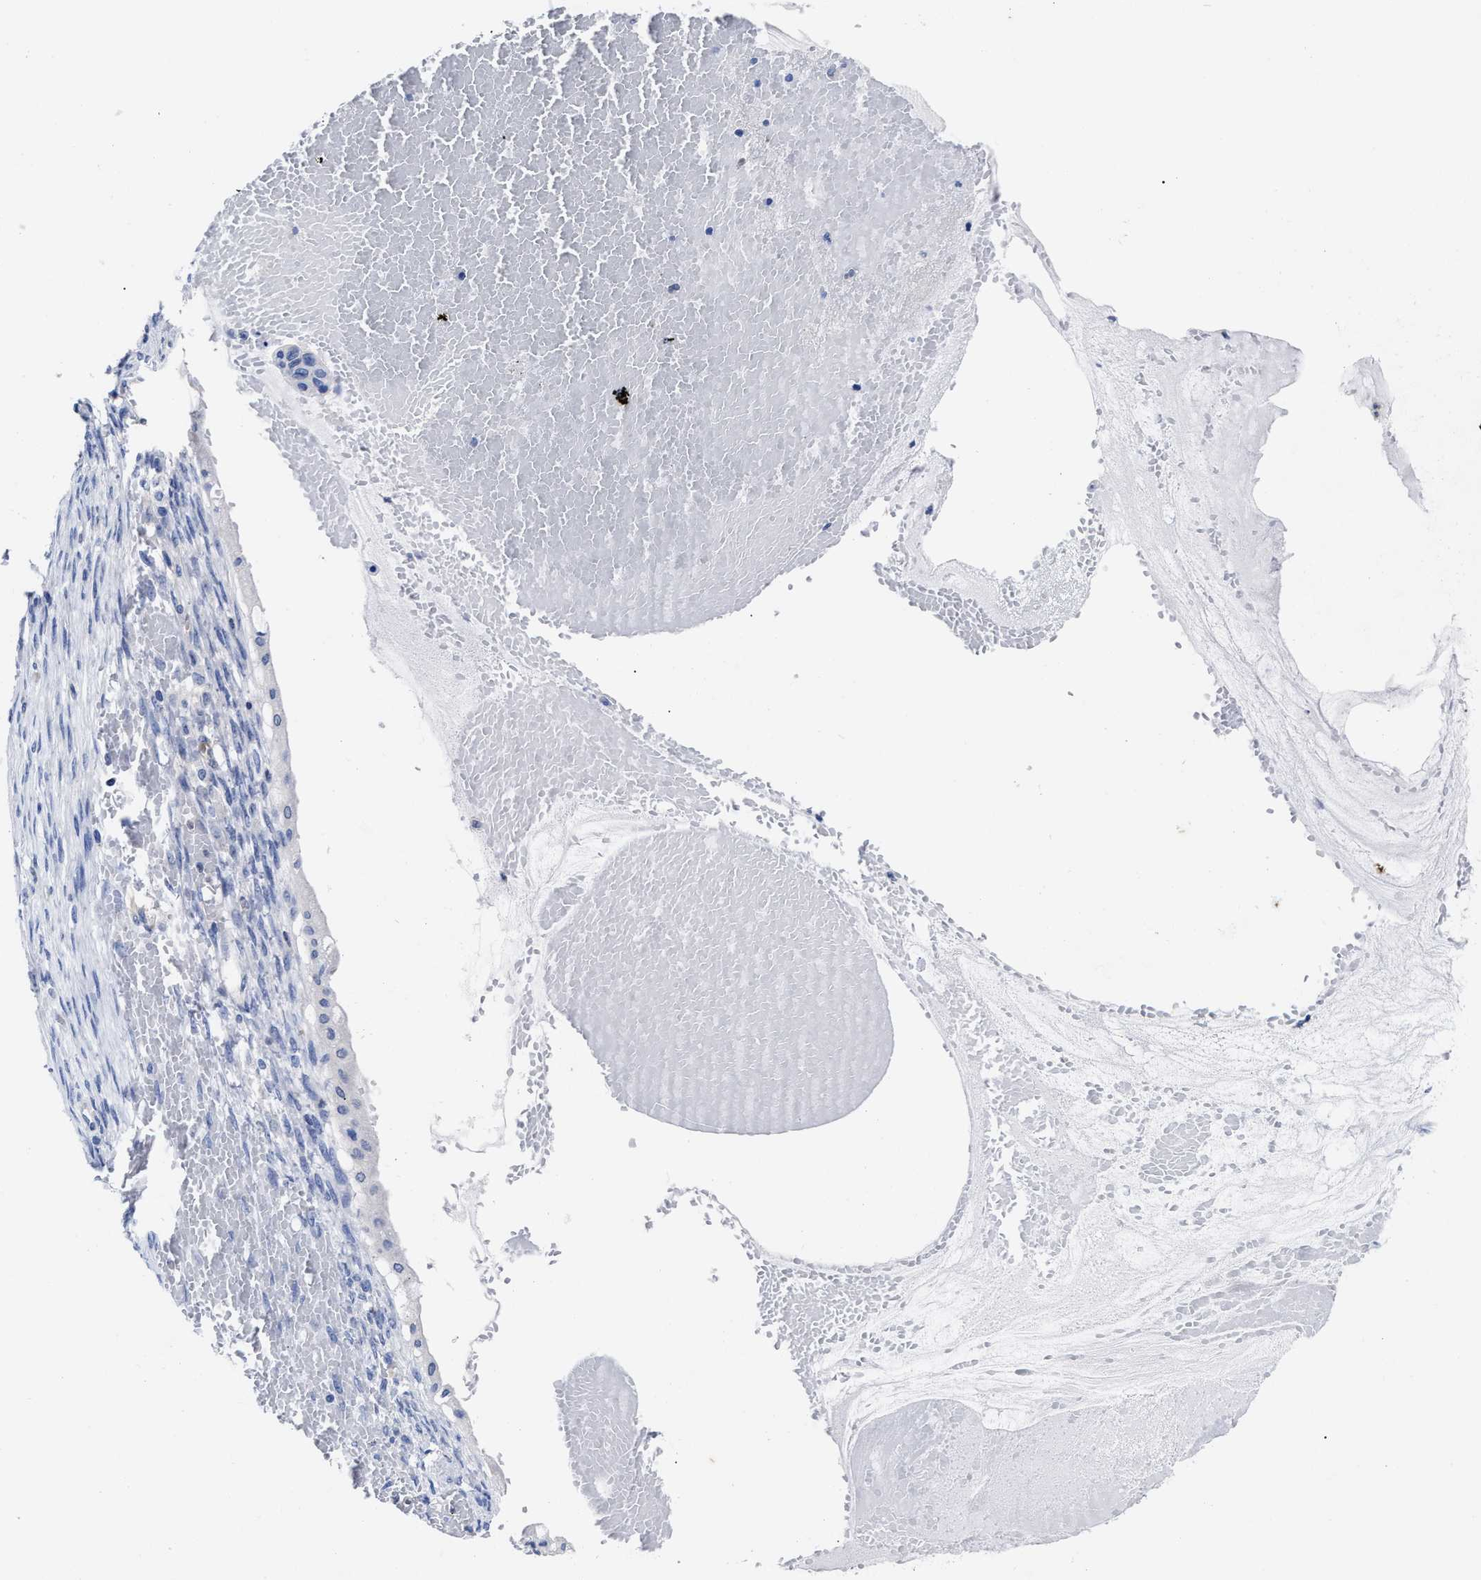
{"staining": {"intensity": "negative", "quantity": "none", "location": "none"}, "tissue": "ovarian cancer", "cell_type": "Tumor cells", "image_type": "cancer", "snomed": [{"axis": "morphology", "description": "Cystadenocarcinoma, mucinous, NOS"}, {"axis": "topography", "description": "Ovary"}], "caption": "Immunohistochemistry micrograph of neoplastic tissue: ovarian mucinous cystadenocarcinoma stained with DAB (3,3'-diaminobenzidine) exhibits no significant protein expression in tumor cells. Brightfield microscopy of IHC stained with DAB (3,3'-diaminobenzidine) (brown) and hematoxylin (blue), captured at high magnification.", "gene": "IRAG2", "patient": {"sex": "female", "age": 73}}